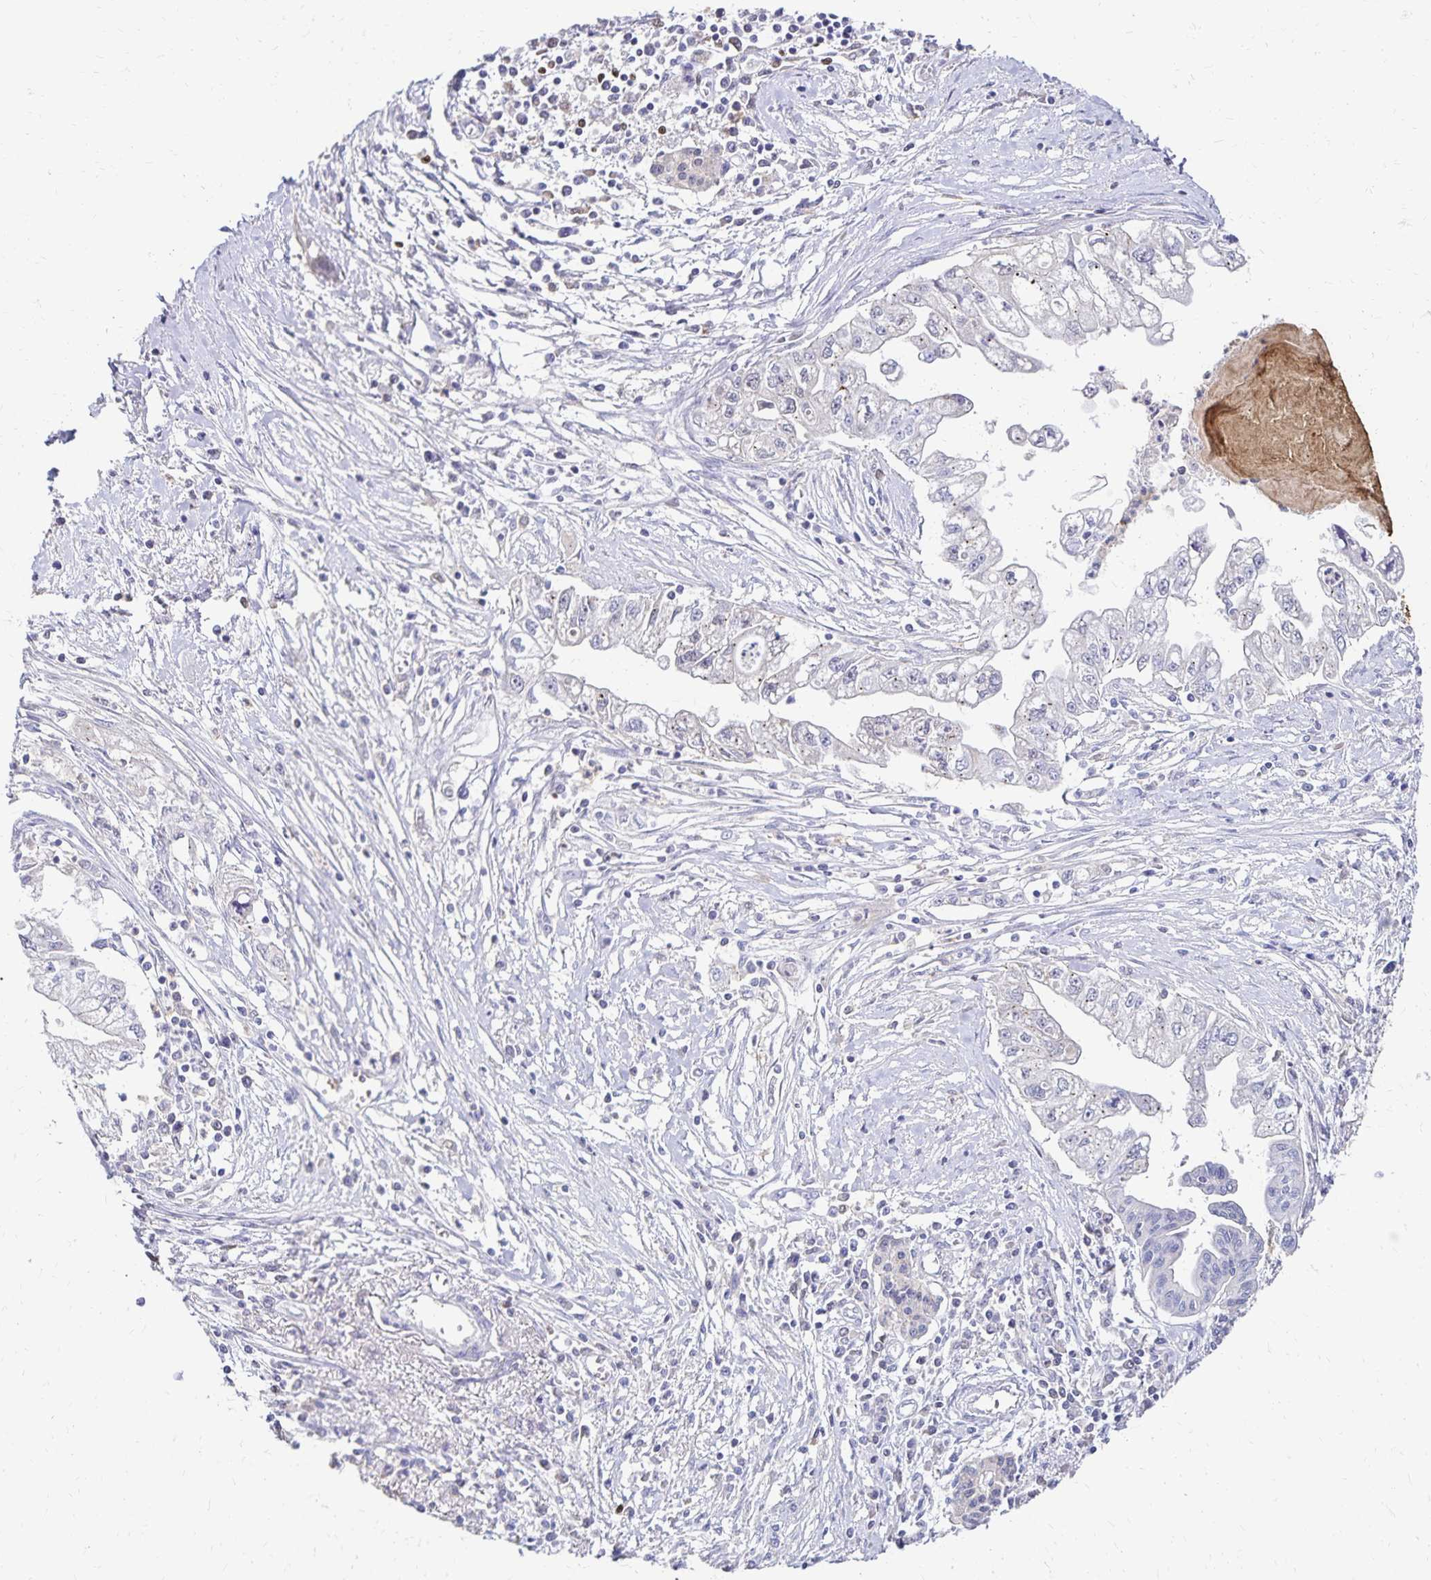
{"staining": {"intensity": "negative", "quantity": "none", "location": "none"}, "tissue": "pancreatic cancer", "cell_type": "Tumor cells", "image_type": "cancer", "snomed": [{"axis": "morphology", "description": "Adenocarcinoma, NOS"}, {"axis": "topography", "description": "Pancreas"}], "caption": "A photomicrograph of pancreatic cancer (adenocarcinoma) stained for a protein exhibits no brown staining in tumor cells. The staining is performed using DAB brown chromogen with nuclei counter-stained in using hematoxylin.", "gene": "PAX5", "patient": {"sex": "male", "age": 70}}